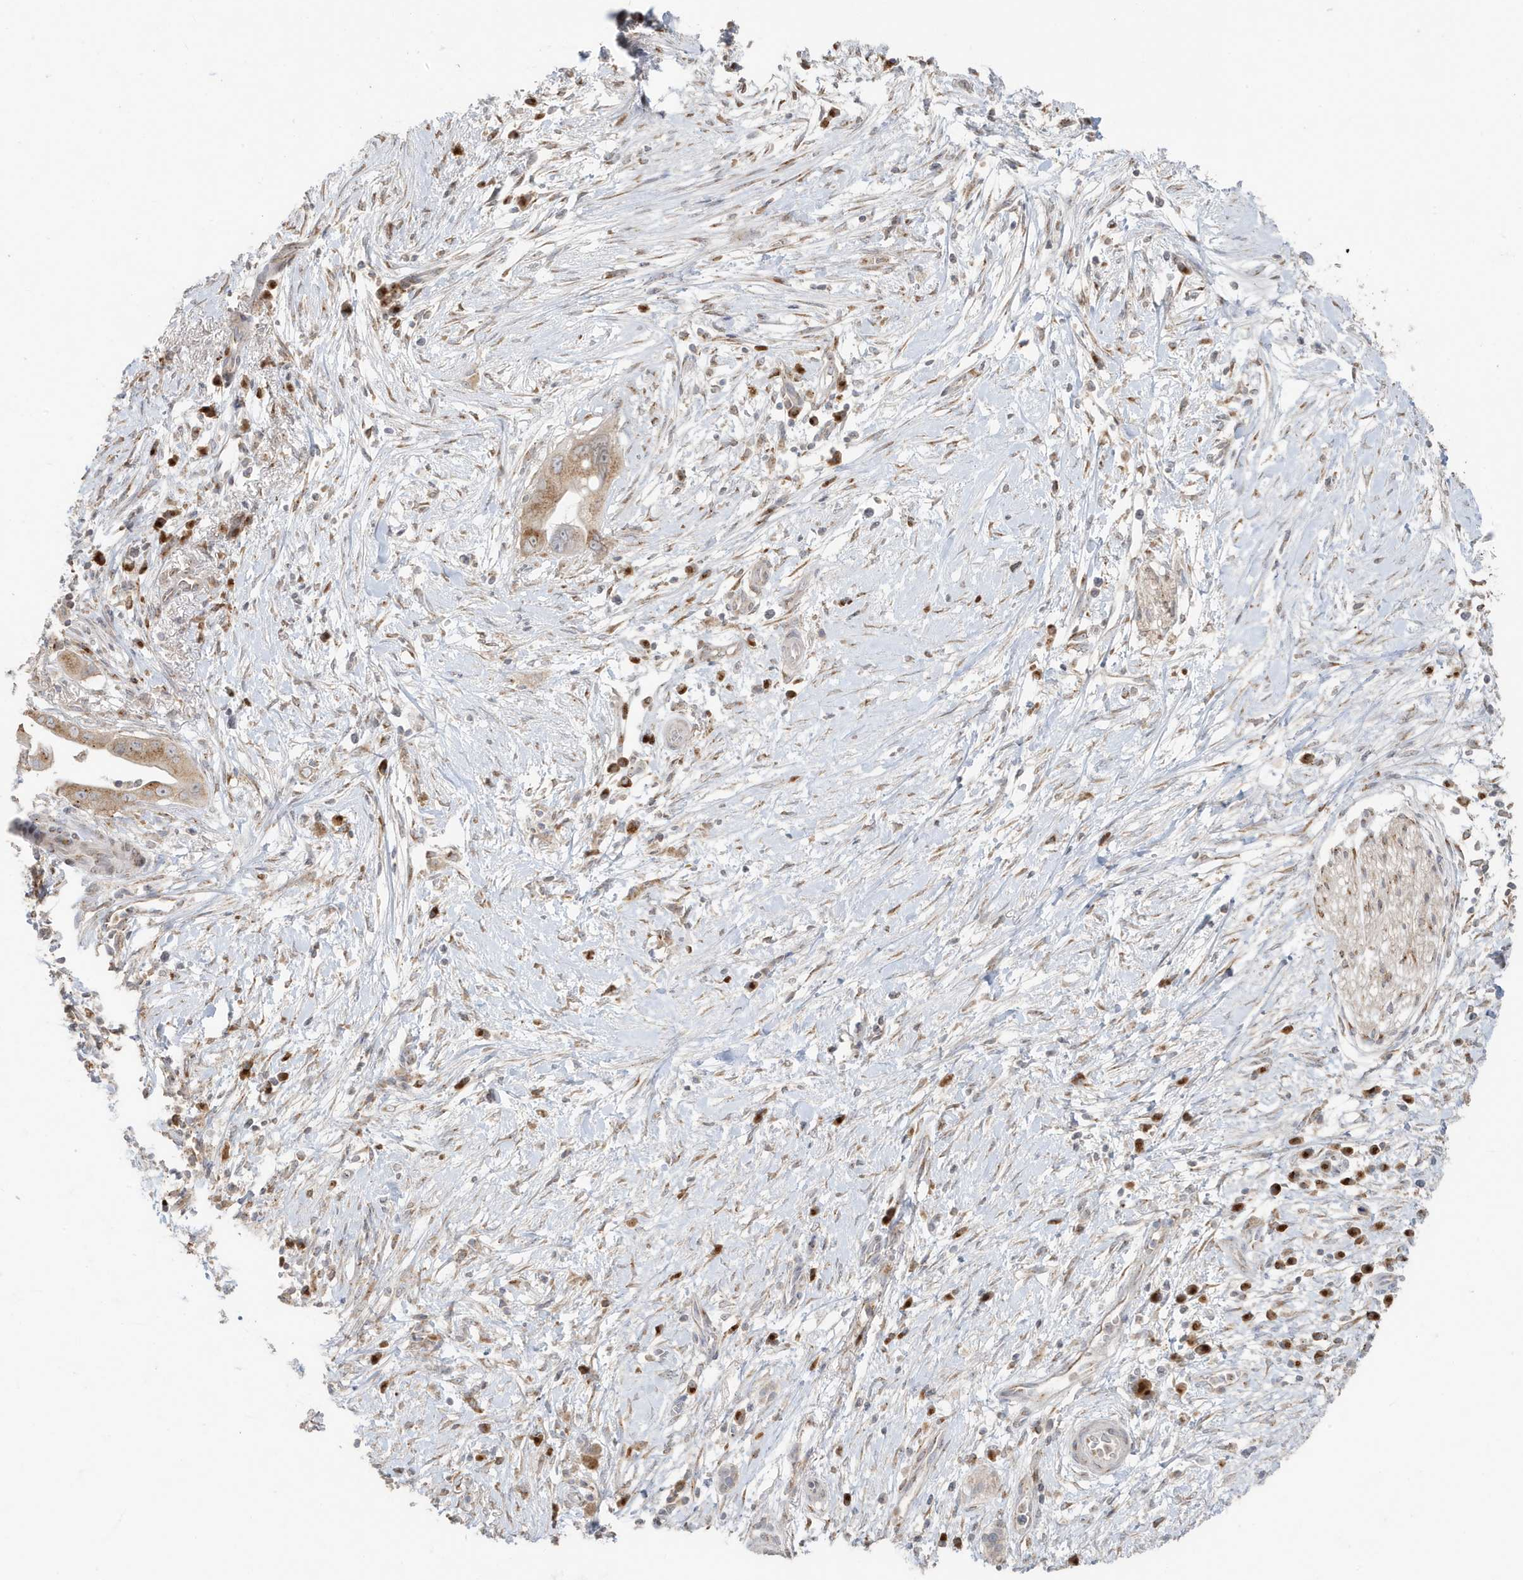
{"staining": {"intensity": "moderate", "quantity": ">75%", "location": "cytoplasmic/membranous"}, "tissue": "pancreatic cancer", "cell_type": "Tumor cells", "image_type": "cancer", "snomed": [{"axis": "morphology", "description": "Adenocarcinoma, NOS"}, {"axis": "topography", "description": "Pancreas"}], "caption": "An immunohistochemistry (IHC) image of neoplastic tissue is shown. Protein staining in brown highlights moderate cytoplasmic/membranous positivity in pancreatic adenocarcinoma within tumor cells. (DAB = brown stain, brightfield microscopy at high magnification).", "gene": "RER1", "patient": {"sex": "male", "age": 68}}